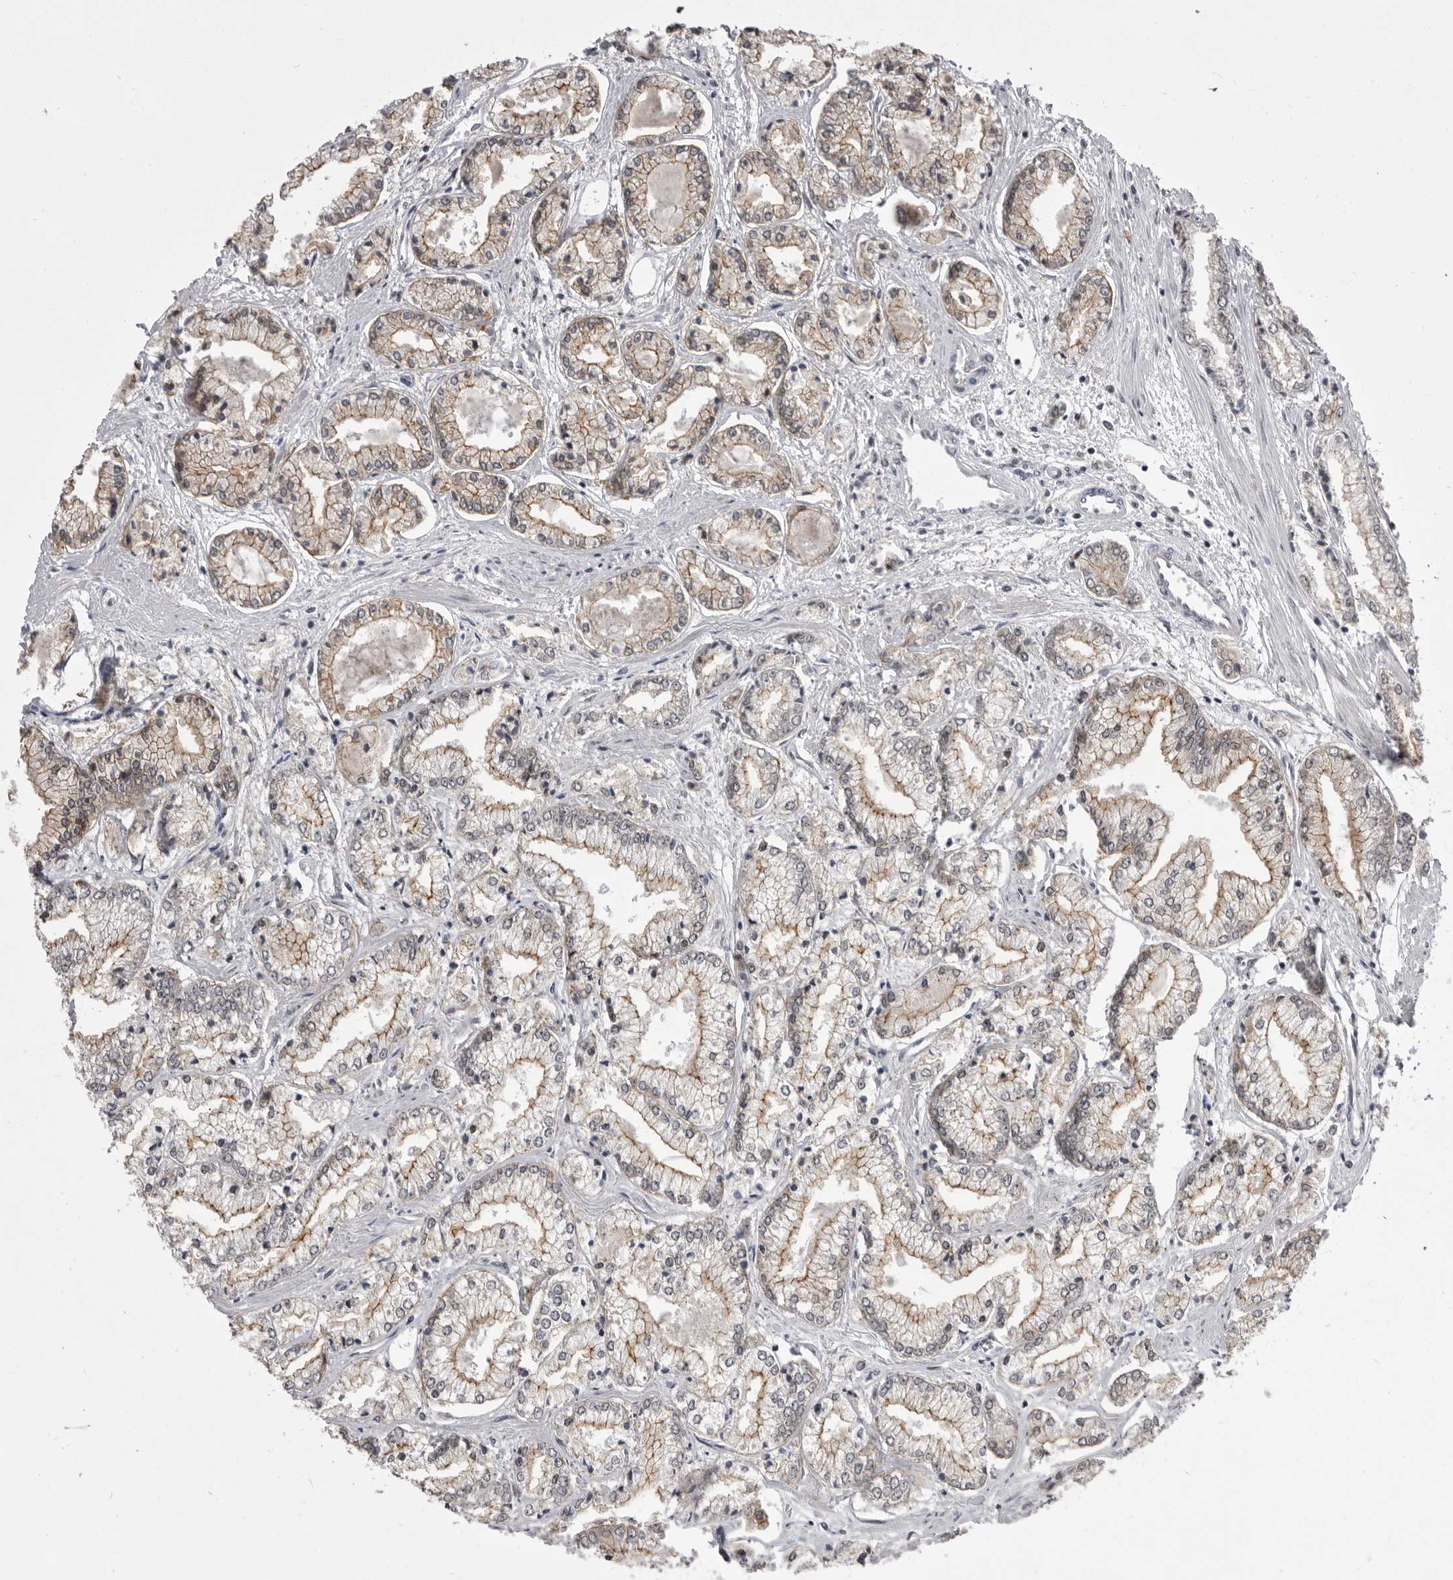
{"staining": {"intensity": "weak", "quantity": "25%-75%", "location": "cytoplasmic/membranous"}, "tissue": "prostate cancer", "cell_type": "Tumor cells", "image_type": "cancer", "snomed": [{"axis": "morphology", "description": "Adenocarcinoma, Low grade"}, {"axis": "topography", "description": "Prostate"}], "caption": "A low amount of weak cytoplasmic/membranous expression is appreciated in about 25%-75% of tumor cells in prostate low-grade adenocarcinoma tissue. (DAB (3,3'-diaminobenzidine) = brown stain, brightfield microscopy at high magnification).", "gene": "PRPF3", "patient": {"sex": "male", "age": 52}}